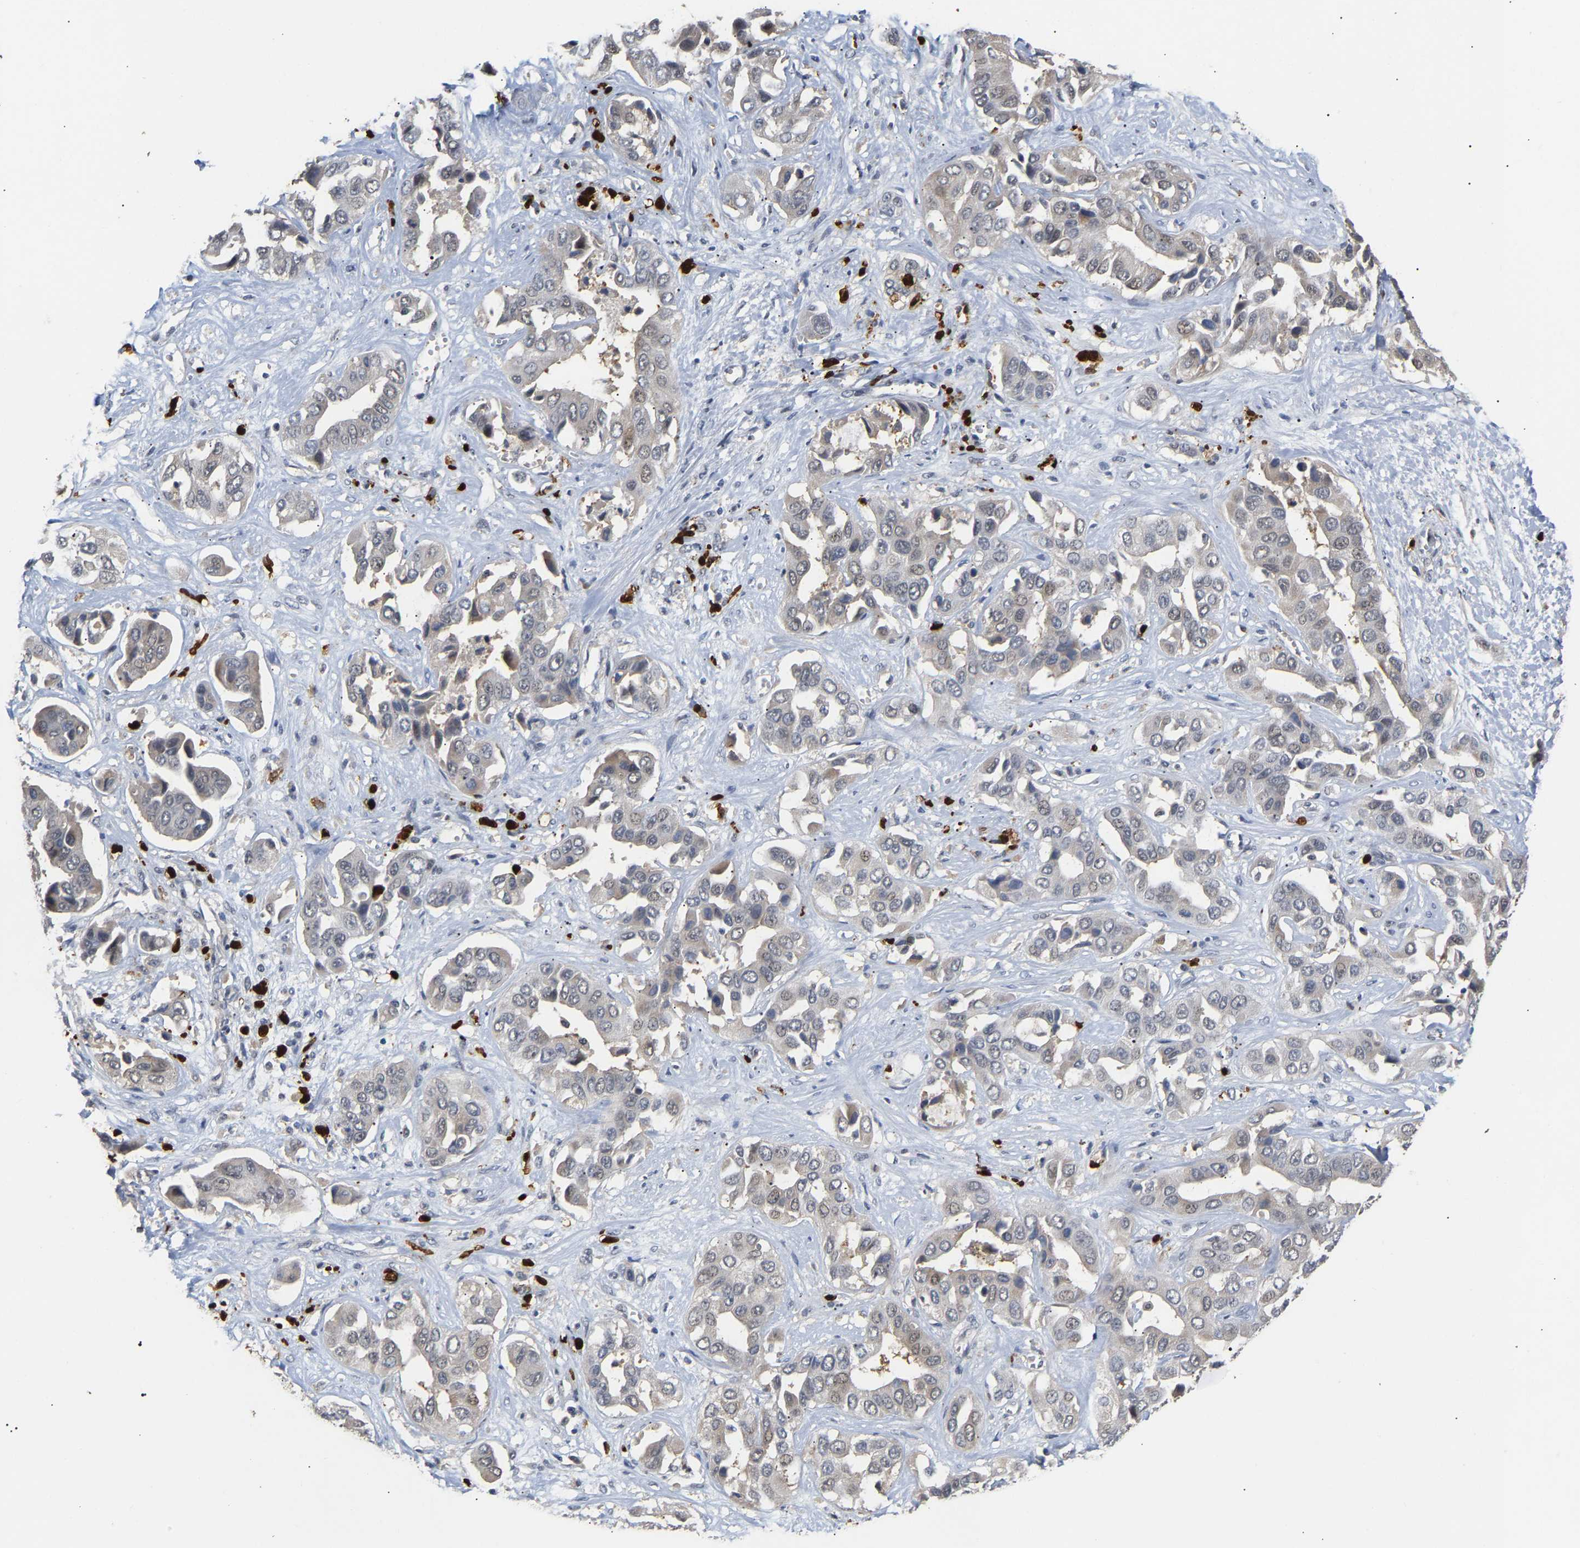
{"staining": {"intensity": "weak", "quantity": "<25%", "location": "cytoplasmic/membranous,nuclear"}, "tissue": "liver cancer", "cell_type": "Tumor cells", "image_type": "cancer", "snomed": [{"axis": "morphology", "description": "Cholangiocarcinoma"}, {"axis": "topography", "description": "Liver"}], "caption": "This is a photomicrograph of IHC staining of liver cancer, which shows no expression in tumor cells. Brightfield microscopy of immunohistochemistry stained with DAB (3,3'-diaminobenzidine) (brown) and hematoxylin (blue), captured at high magnification.", "gene": "TDRD7", "patient": {"sex": "female", "age": 52}}